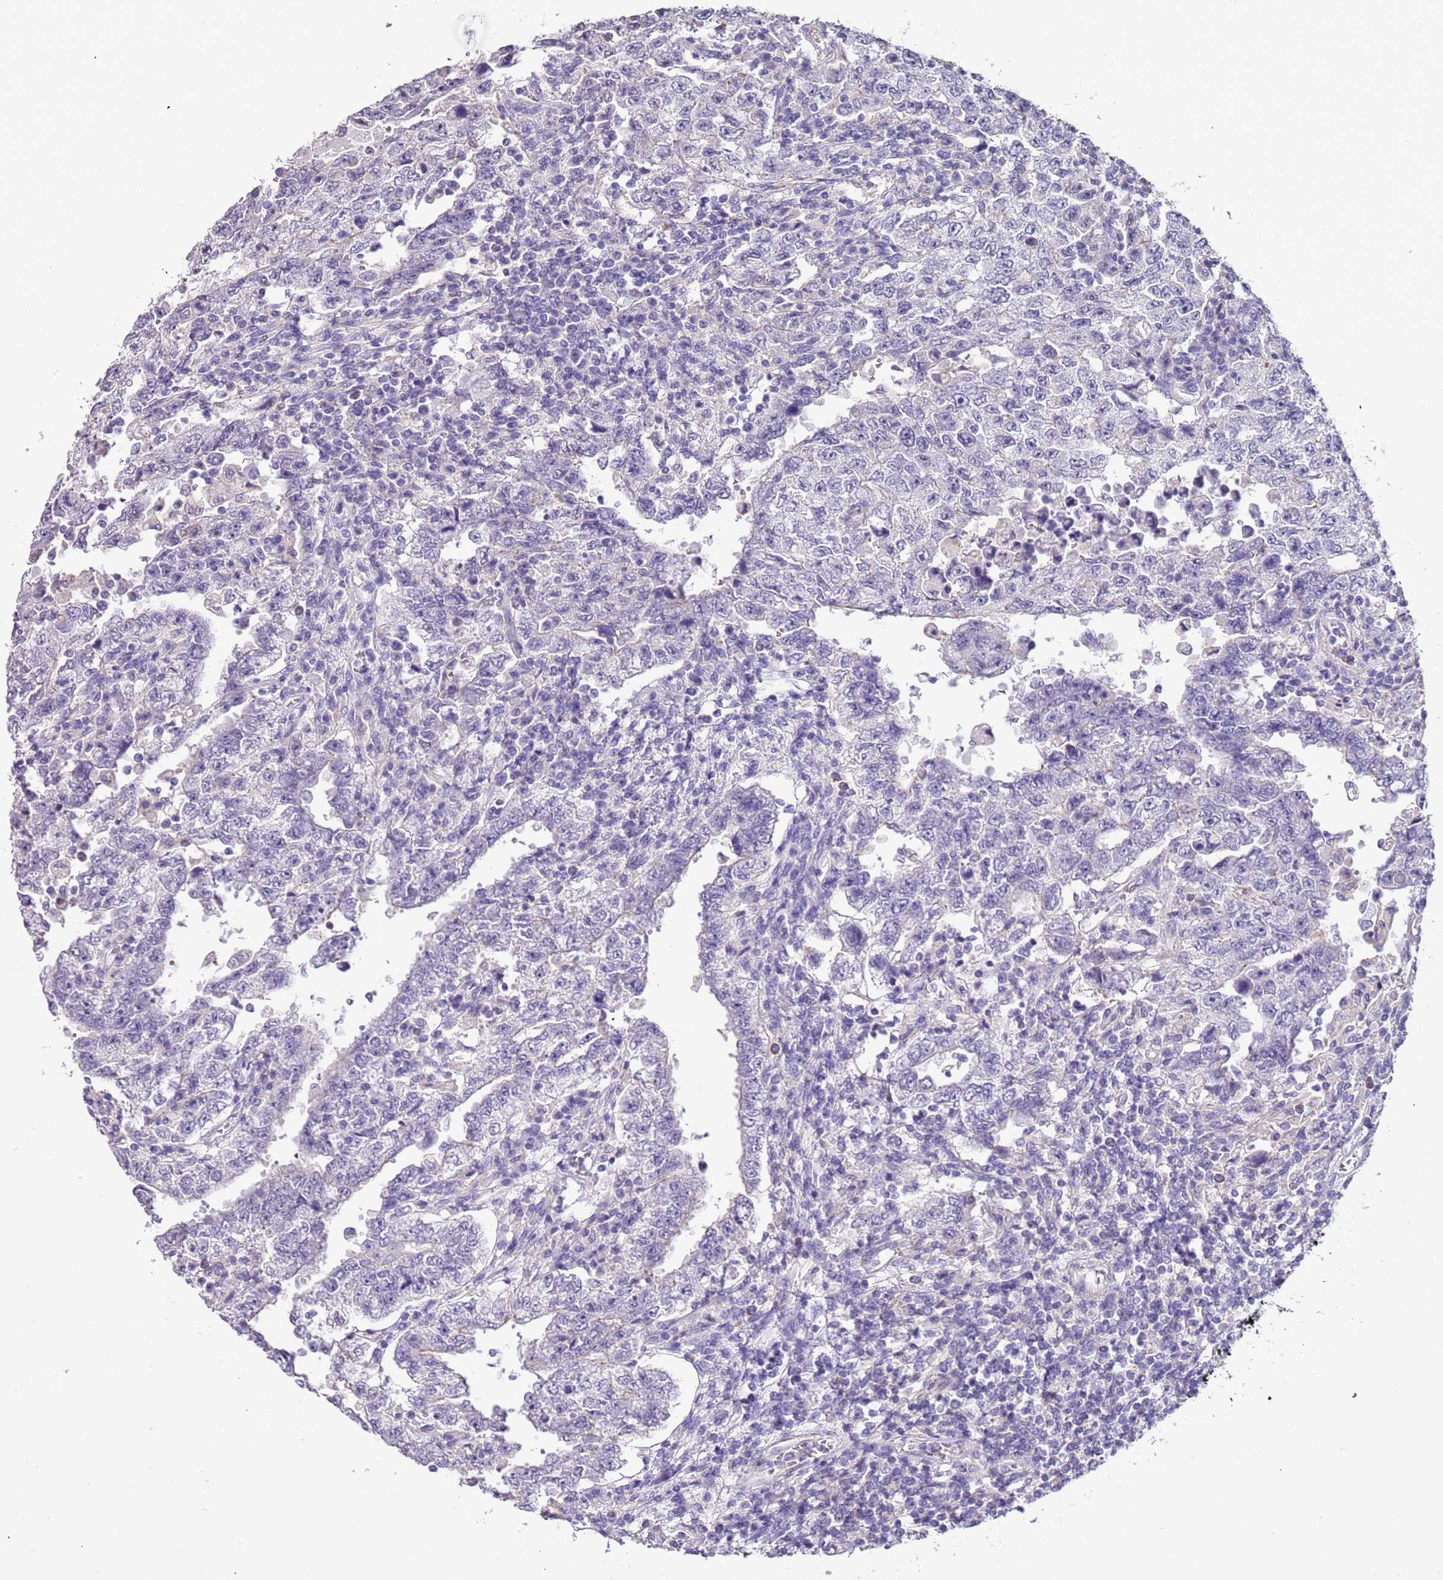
{"staining": {"intensity": "negative", "quantity": "none", "location": "none"}, "tissue": "testis cancer", "cell_type": "Tumor cells", "image_type": "cancer", "snomed": [{"axis": "morphology", "description": "Carcinoma, Embryonal, NOS"}, {"axis": "topography", "description": "Testis"}], "caption": "High magnification brightfield microscopy of embryonal carcinoma (testis) stained with DAB (3,3'-diaminobenzidine) (brown) and counterstained with hematoxylin (blue): tumor cells show no significant expression.", "gene": "PCGF2", "patient": {"sex": "male", "age": 26}}